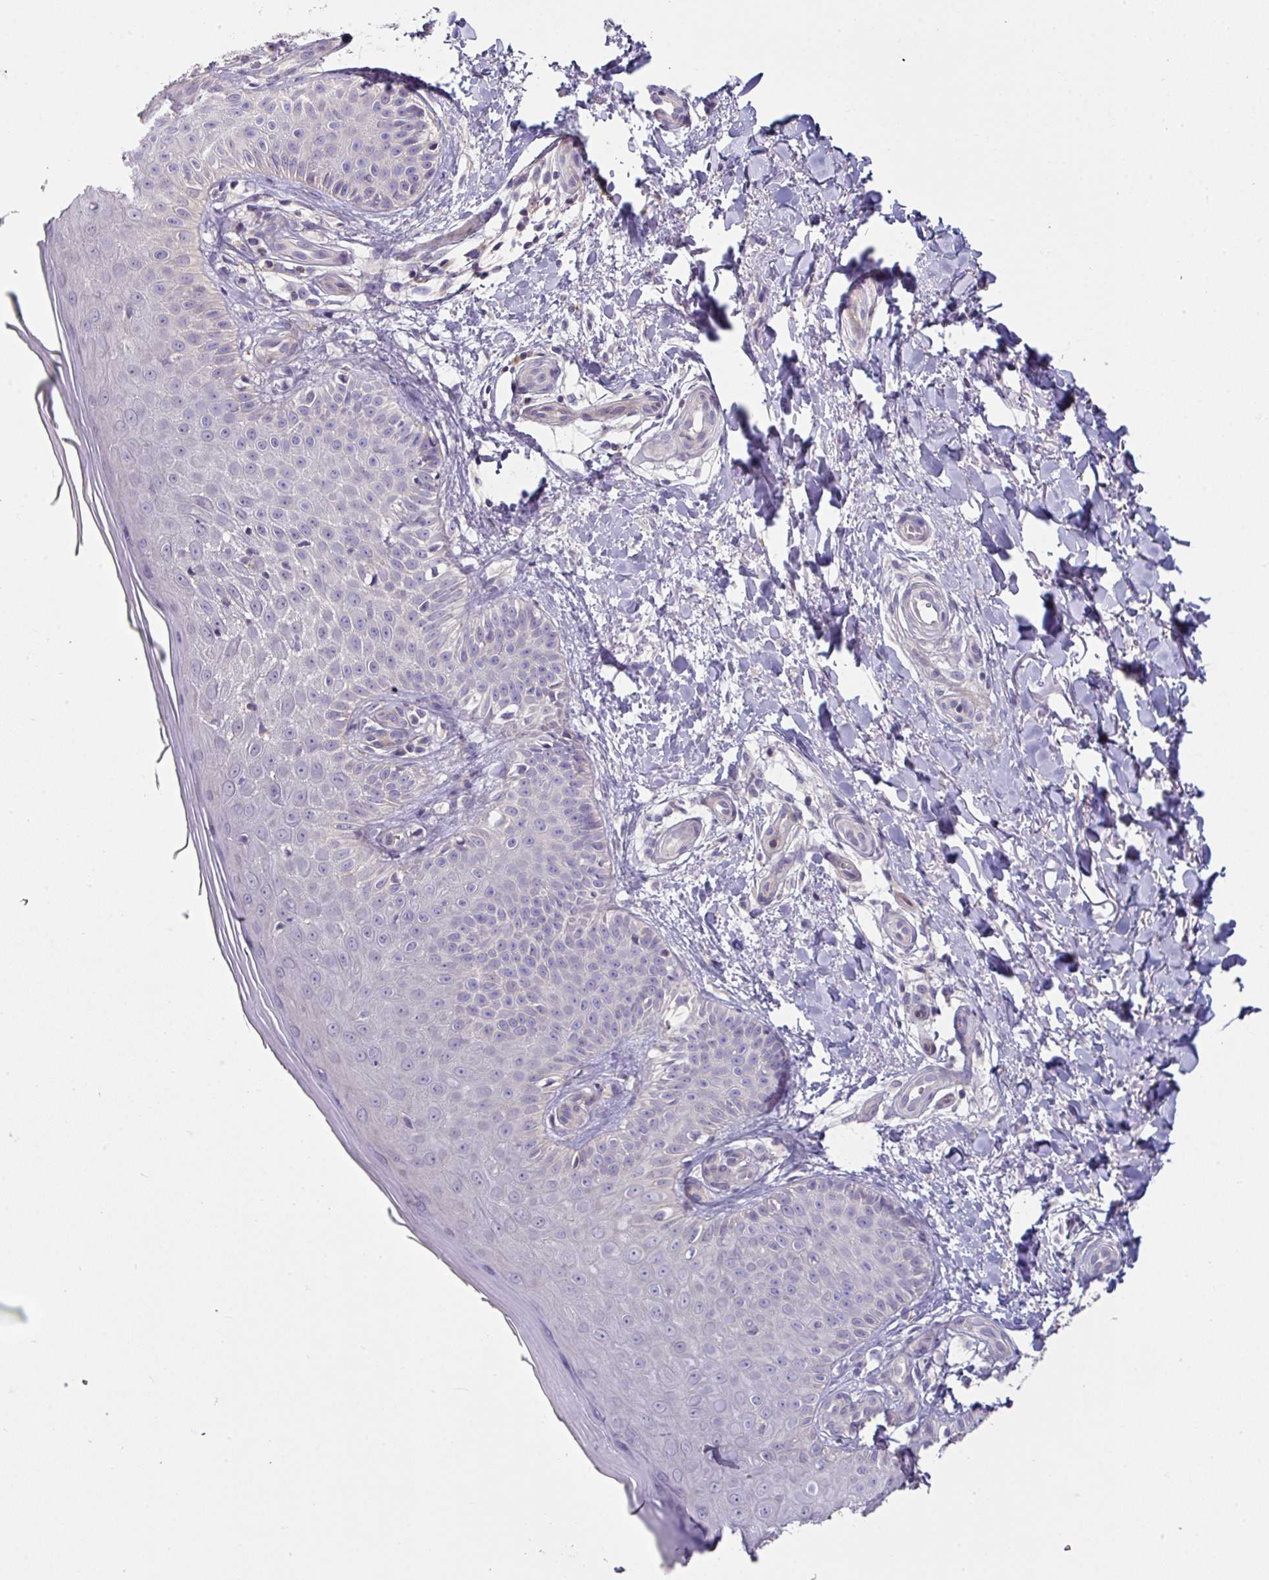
{"staining": {"intensity": "negative", "quantity": "none", "location": "none"}, "tissue": "skin", "cell_type": "Fibroblasts", "image_type": "normal", "snomed": [{"axis": "morphology", "description": "Normal tissue, NOS"}, {"axis": "topography", "description": "Skin"}], "caption": "Normal skin was stained to show a protein in brown. There is no significant expression in fibroblasts.", "gene": "SLAMF6", "patient": {"sex": "male", "age": 81}}